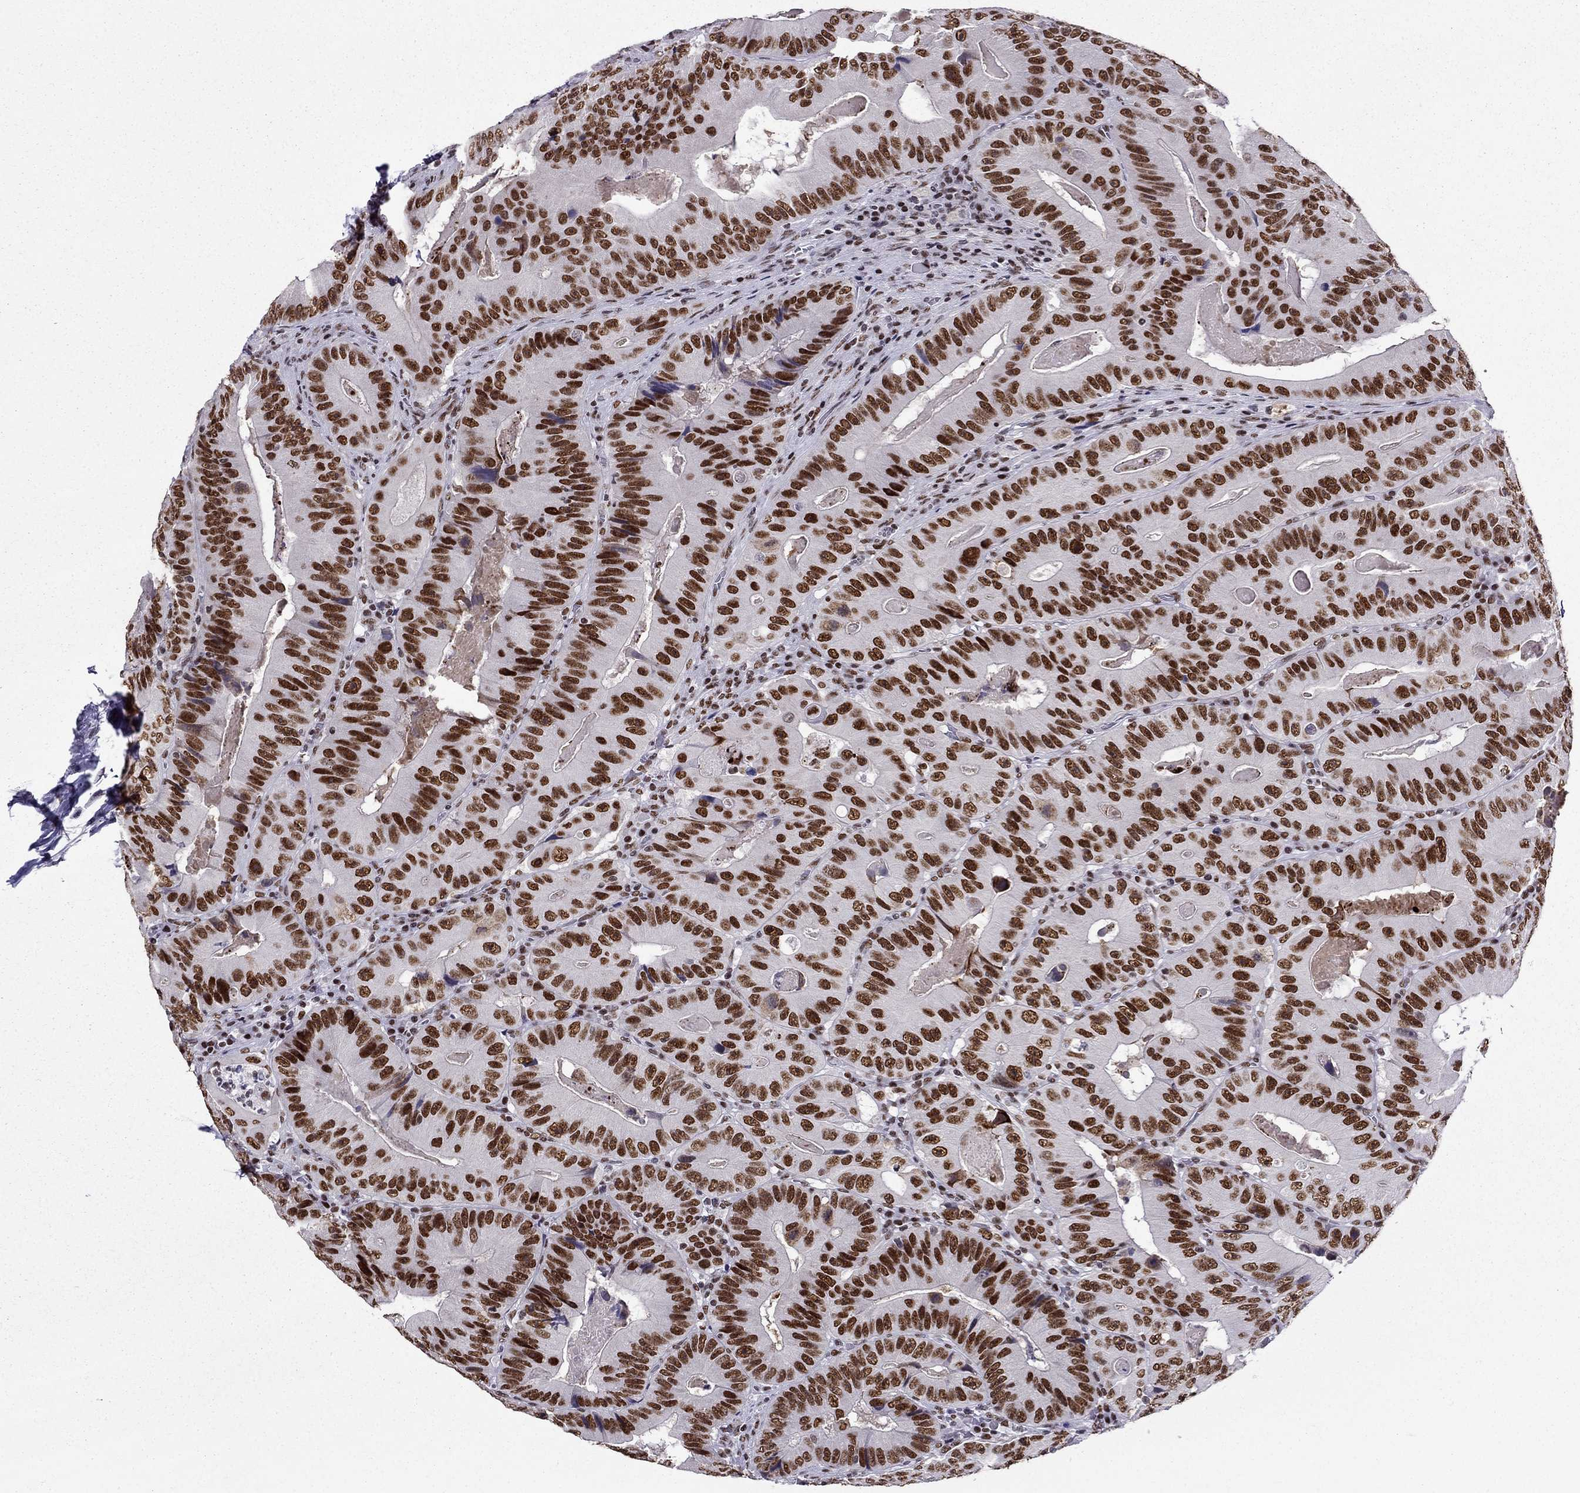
{"staining": {"intensity": "strong", "quantity": ">75%", "location": "nuclear"}, "tissue": "colorectal cancer", "cell_type": "Tumor cells", "image_type": "cancer", "snomed": [{"axis": "morphology", "description": "Adenocarcinoma, NOS"}, {"axis": "topography", "description": "Colon"}], "caption": "A micrograph of colorectal adenocarcinoma stained for a protein shows strong nuclear brown staining in tumor cells.", "gene": "ZNF420", "patient": {"sex": "female", "age": 86}}